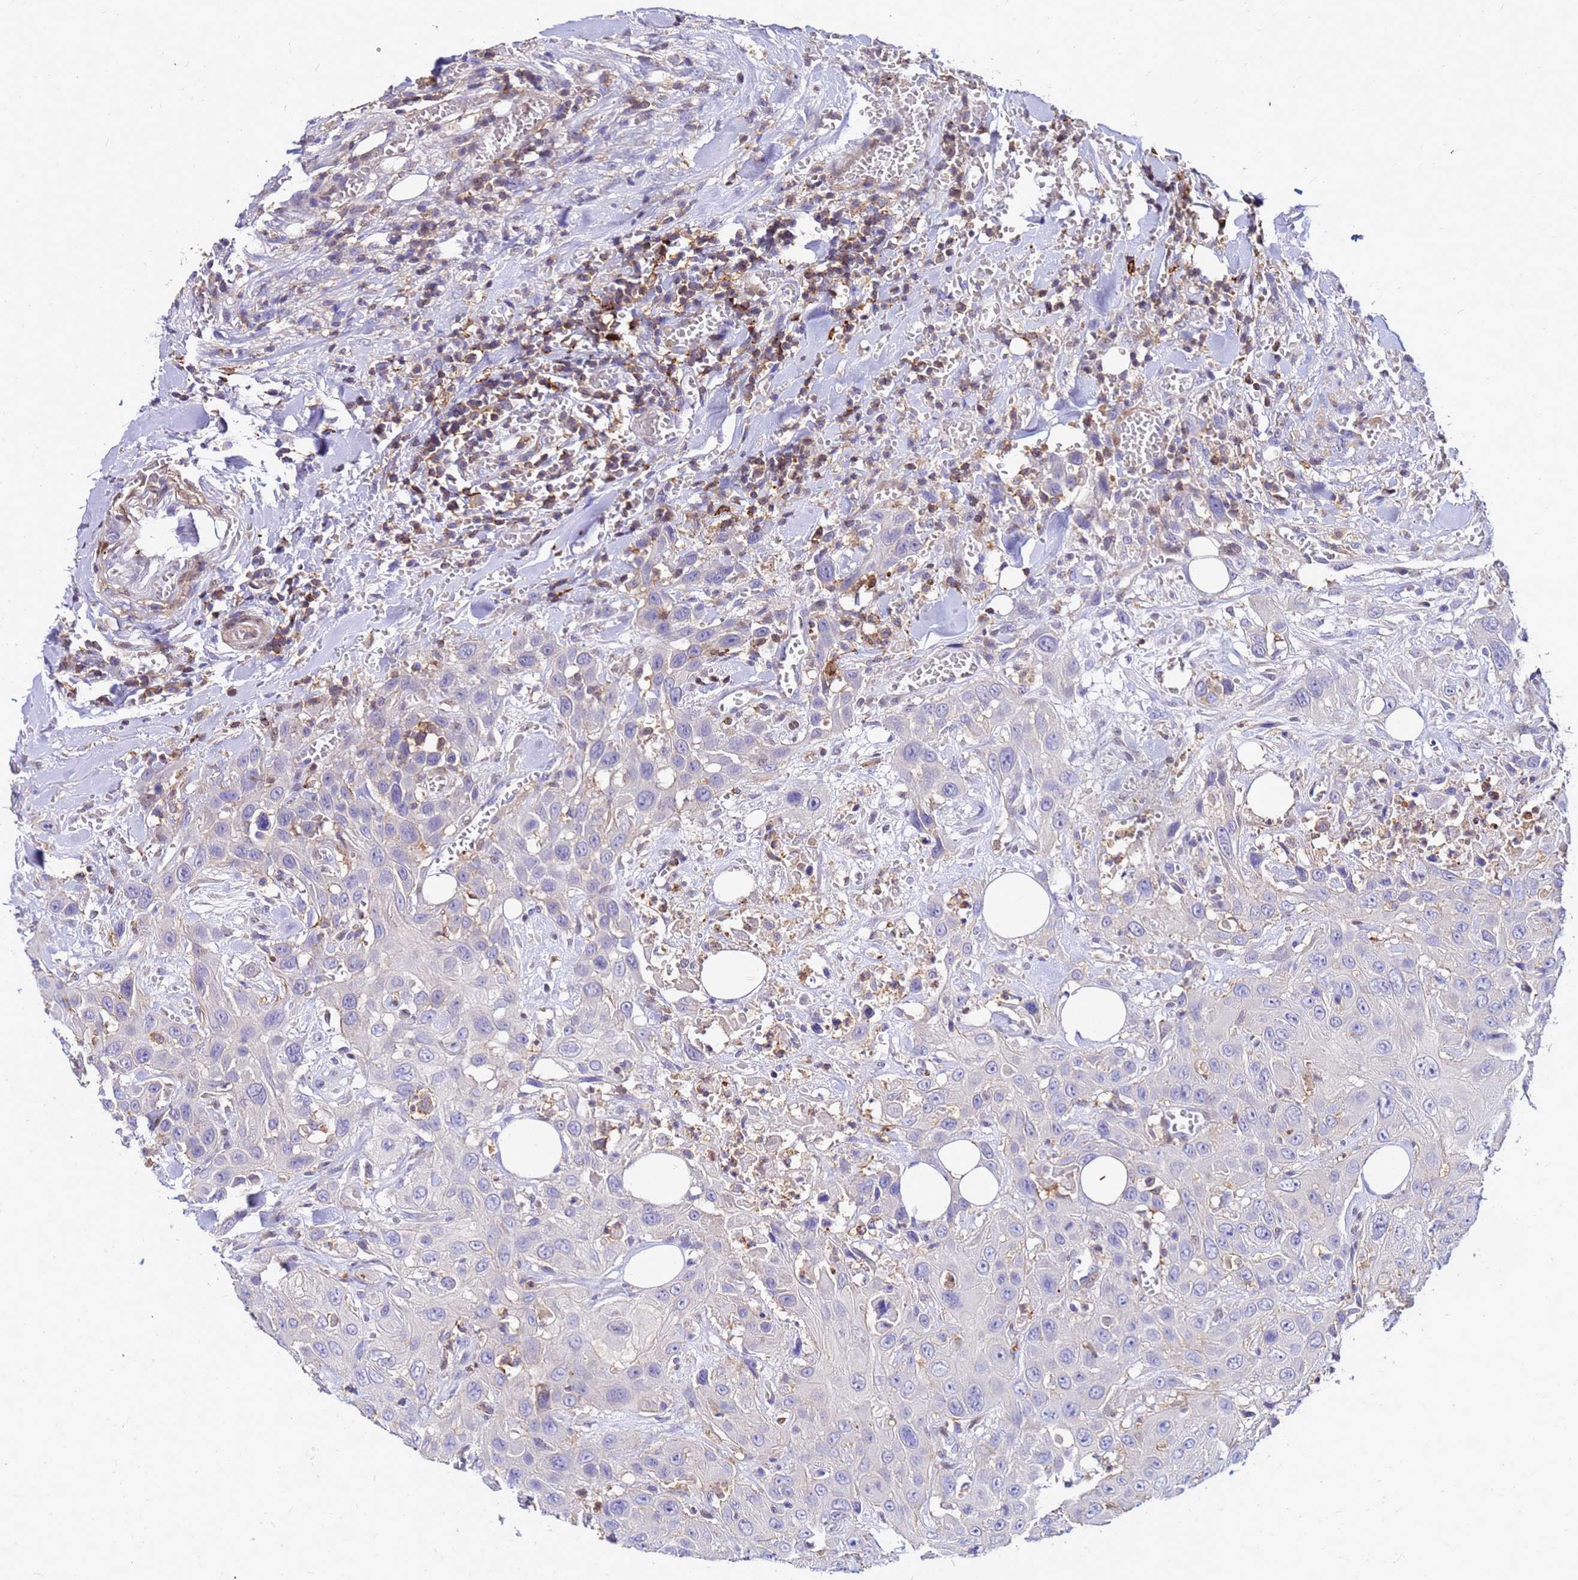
{"staining": {"intensity": "negative", "quantity": "none", "location": "none"}, "tissue": "head and neck cancer", "cell_type": "Tumor cells", "image_type": "cancer", "snomed": [{"axis": "morphology", "description": "Squamous cell carcinoma, NOS"}, {"axis": "topography", "description": "Head-Neck"}], "caption": "DAB (3,3'-diaminobenzidine) immunohistochemical staining of head and neck cancer (squamous cell carcinoma) shows no significant positivity in tumor cells.", "gene": "DBNDD2", "patient": {"sex": "male", "age": 81}}